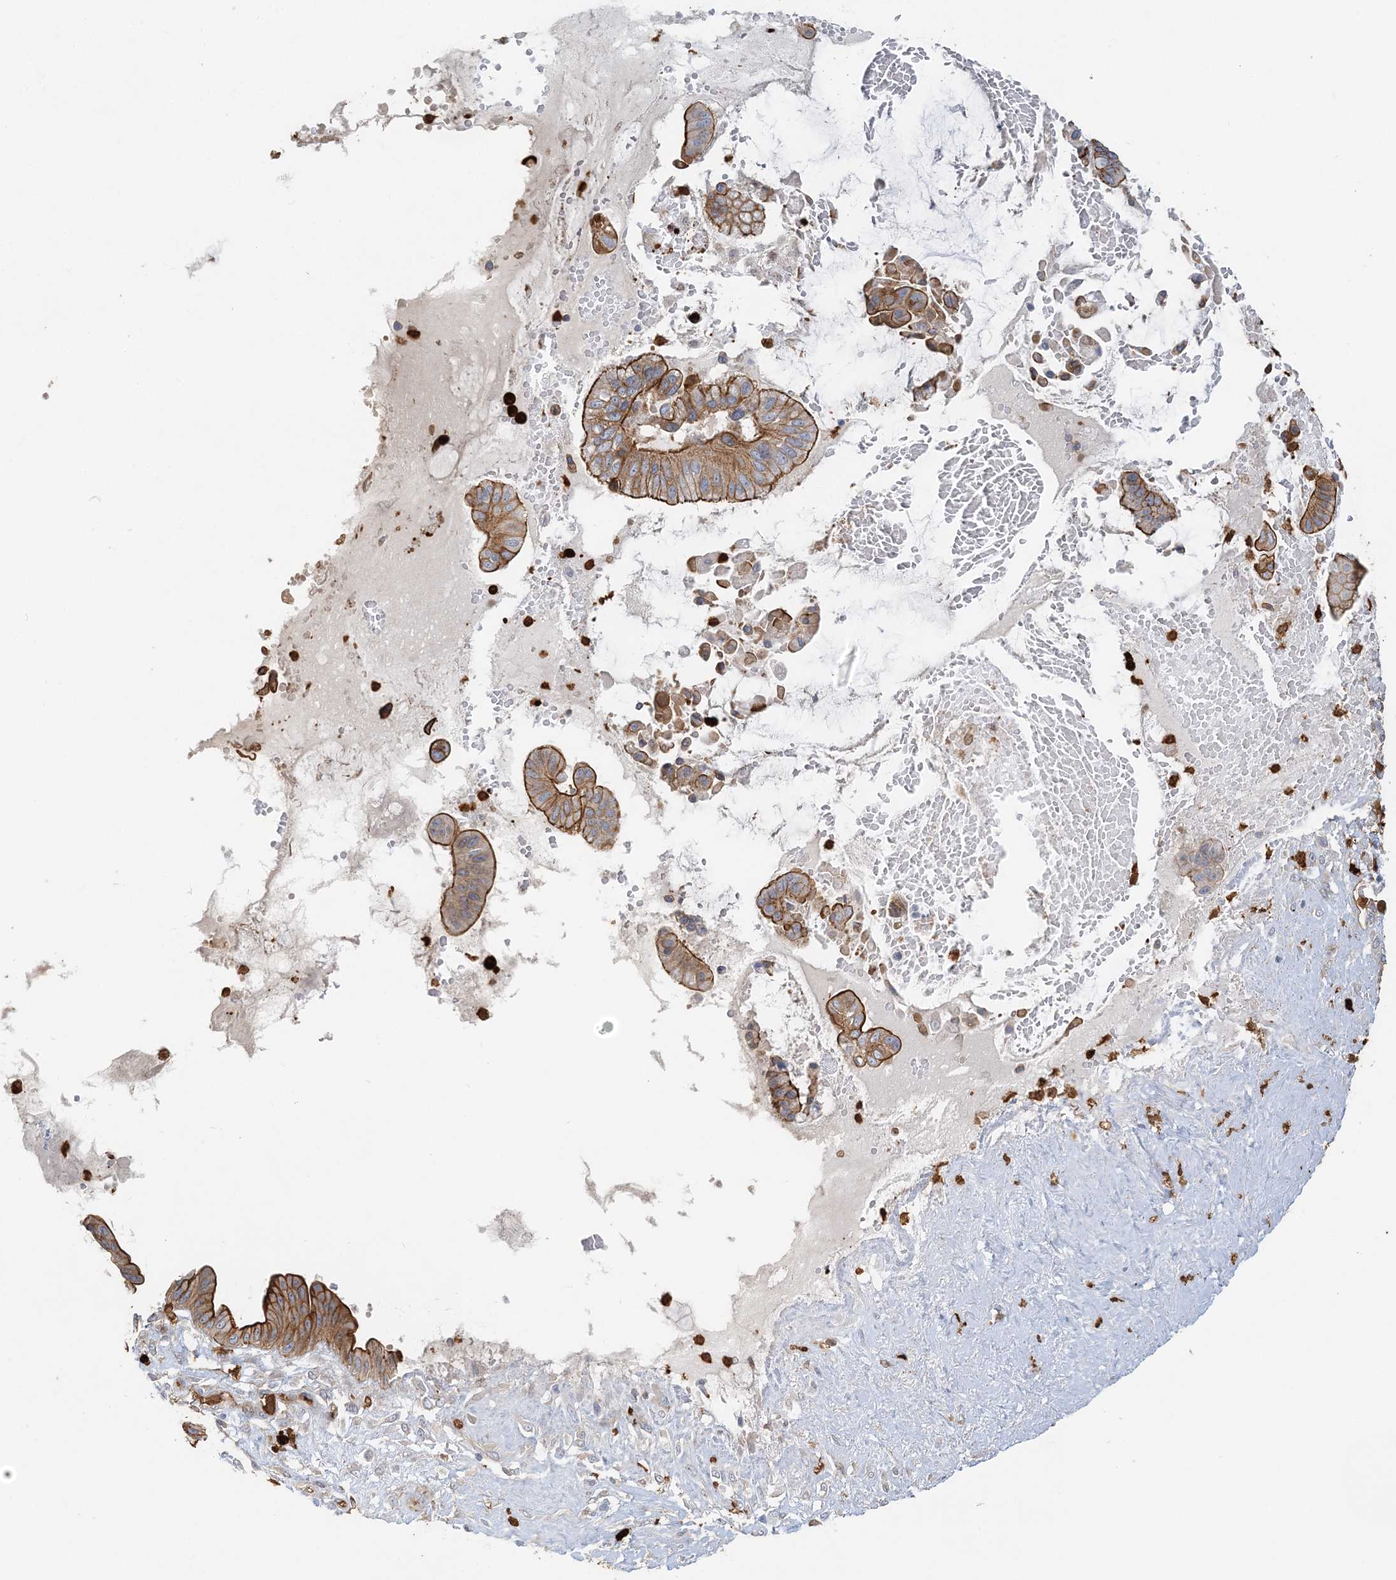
{"staining": {"intensity": "moderate", "quantity": ">75%", "location": "cytoplasmic/membranous"}, "tissue": "pancreatic cancer", "cell_type": "Tumor cells", "image_type": "cancer", "snomed": [{"axis": "morphology", "description": "Inflammation, NOS"}, {"axis": "morphology", "description": "Adenocarcinoma, NOS"}, {"axis": "topography", "description": "Pancreas"}], "caption": "Moderate cytoplasmic/membranous expression for a protein is present in approximately >75% of tumor cells of adenocarcinoma (pancreatic) using immunohistochemistry (IHC).", "gene": "DNAH1", "patient": {"sex": "female", "age": 56}}